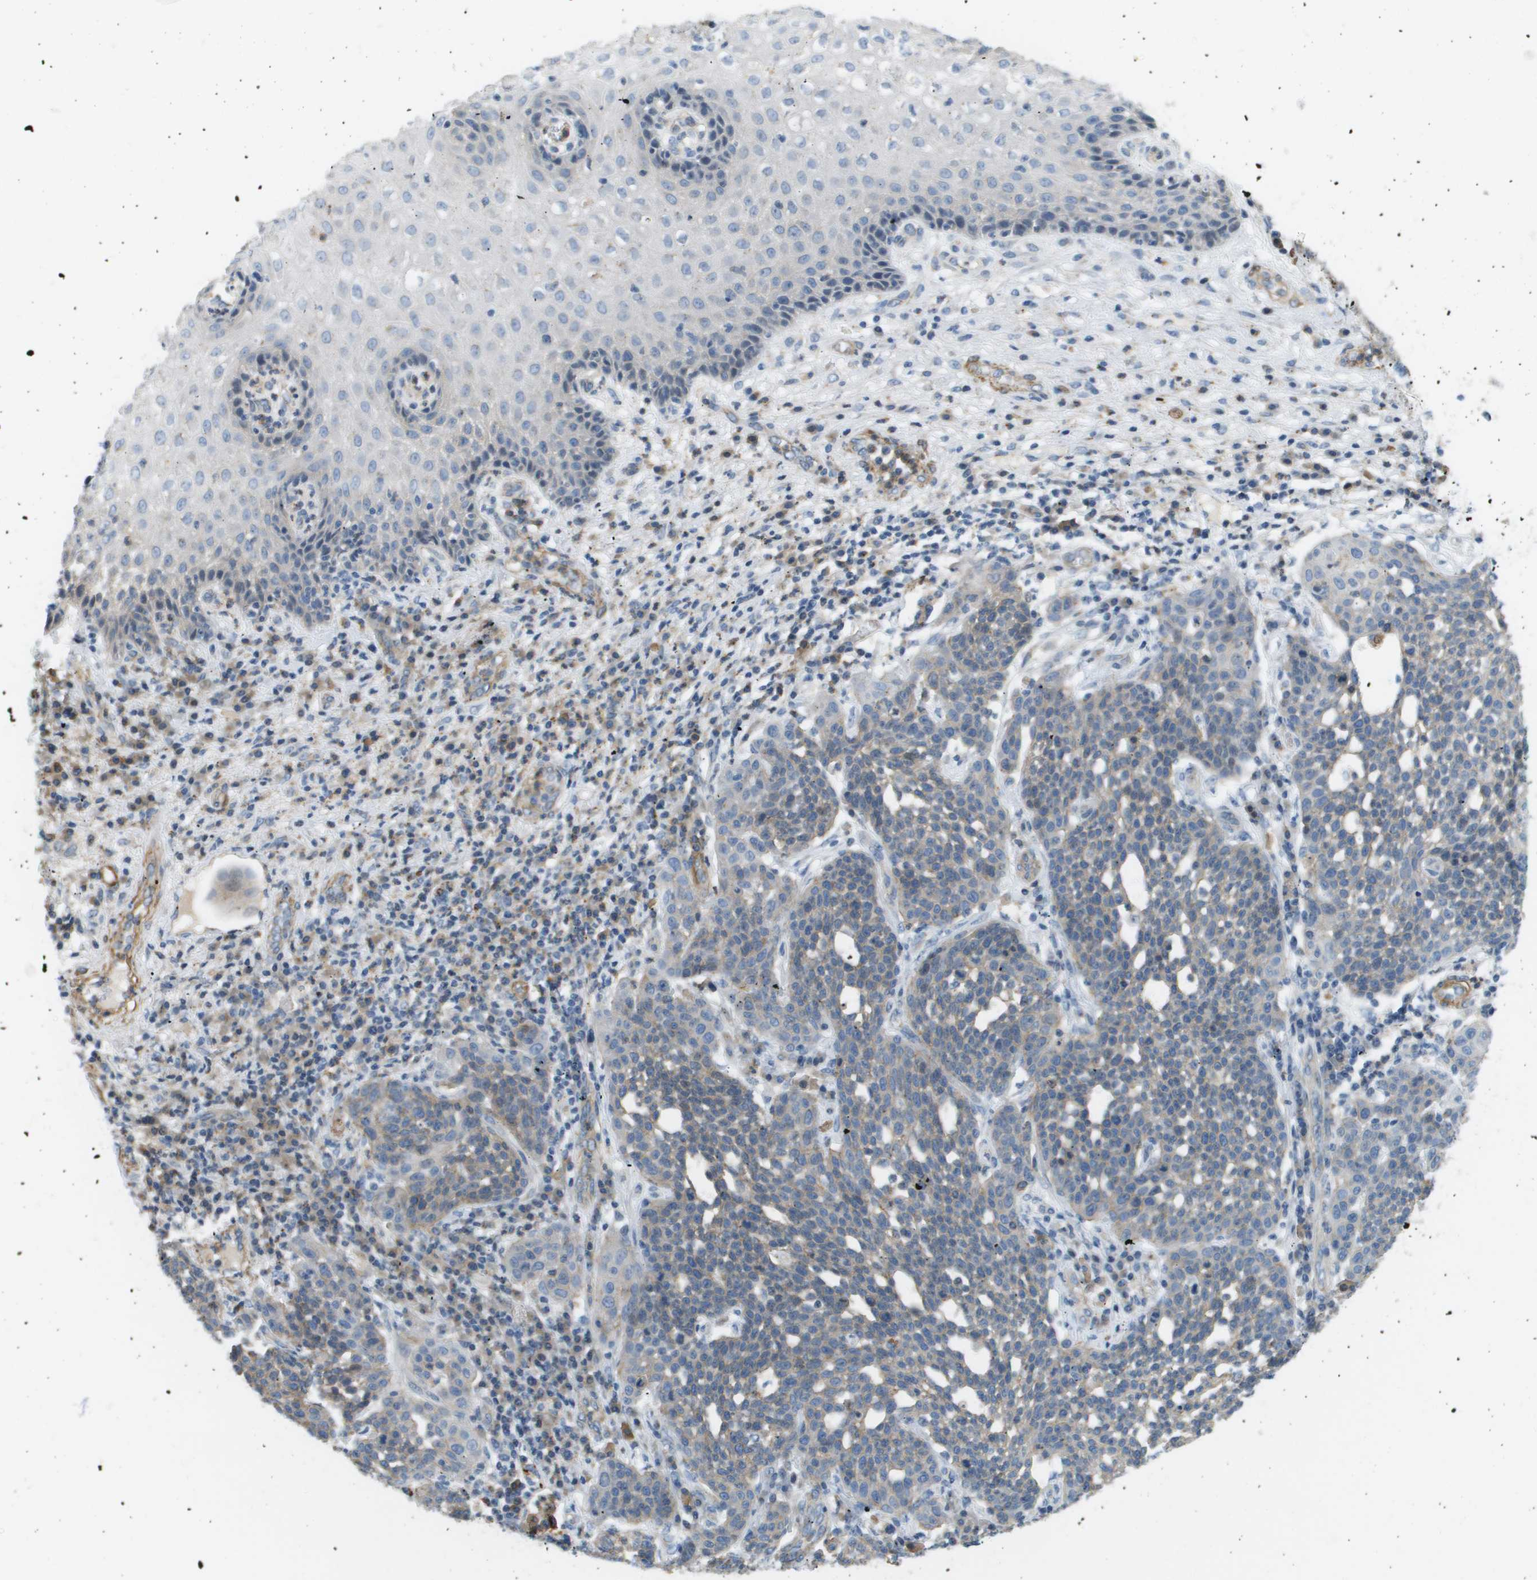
{"staining": {"intensity": "negative", "quantity": "none", "location": "none"}, "tissue": "cervical cancer", "cell_type": "Tumor cells", "image_type": "cancer", "snomed": [{"axis": "morphology", "description": "Squamous cell carcinoma, NOS"}, {"axis": "topography", "description": "Cervix"}], "caption": "Immunohistochemistry photomicrograph of neoplastic tissue: squamous cell carcinoma (cervical) stained with DAB reveals no significant protein expression in tumor cells.", "gene": "MYH11", "patient": {"sex": "female", "age": 34}}